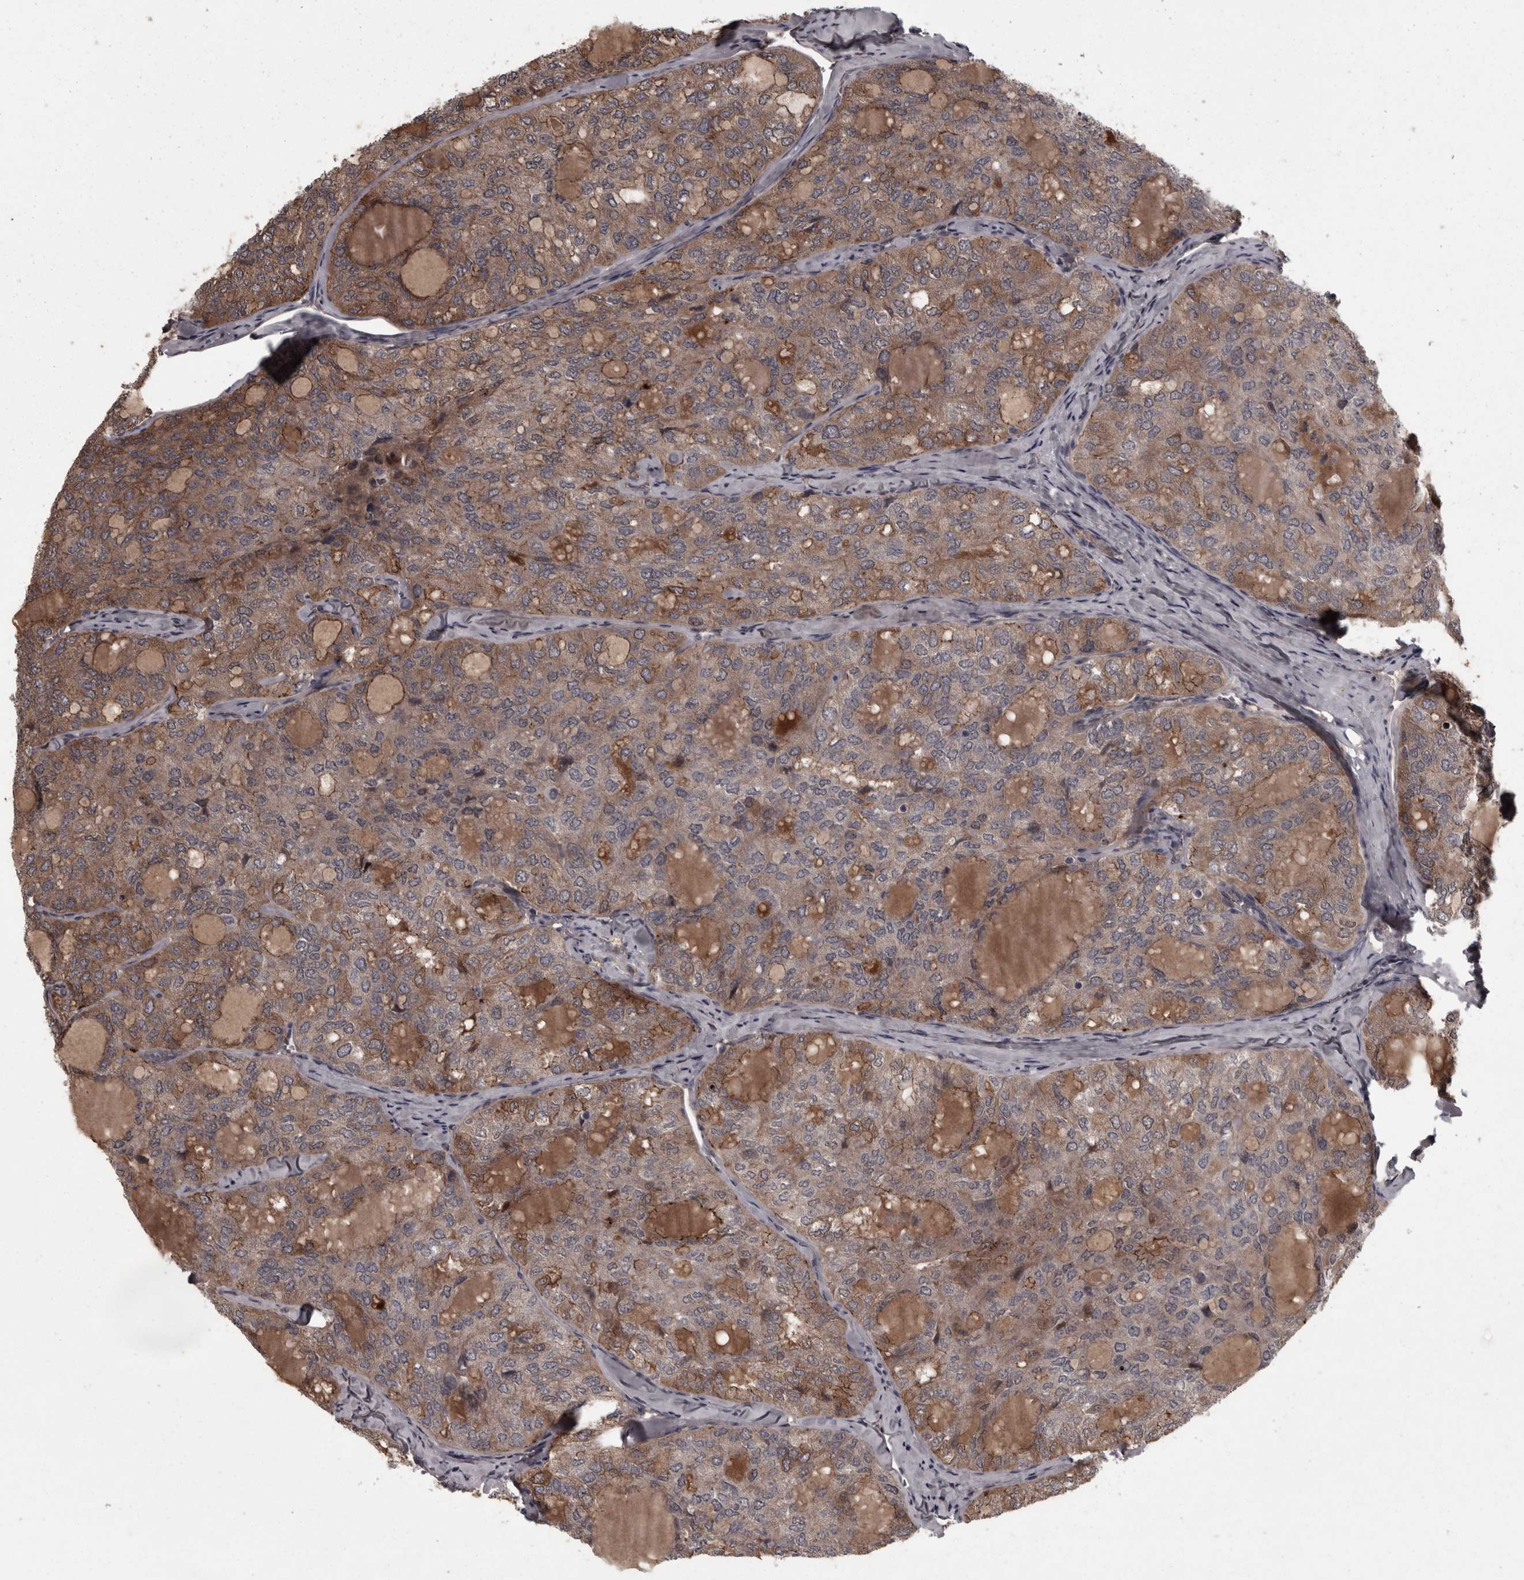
{"staining": {"intensity": "moderate", "quantity": ">75%", "location": "cytoplasmic/membranous"}, "tissue": "thyroid cancer", "cell_type": "Tumor cells", "image_type": "cancer", "snomed": [{"axis": "morphology", "description": "Follicular adenoma carcinoma, NOS"}, {"axis": "topography", "description": "Thyroid gland"}], "caption": "Thyroid cancer stained for a protein displays moderate cytoplasmic/membranous positivity in tumor cells.", "gene": "PCDH17", "patient": {"sex": "male", "age": 75}}